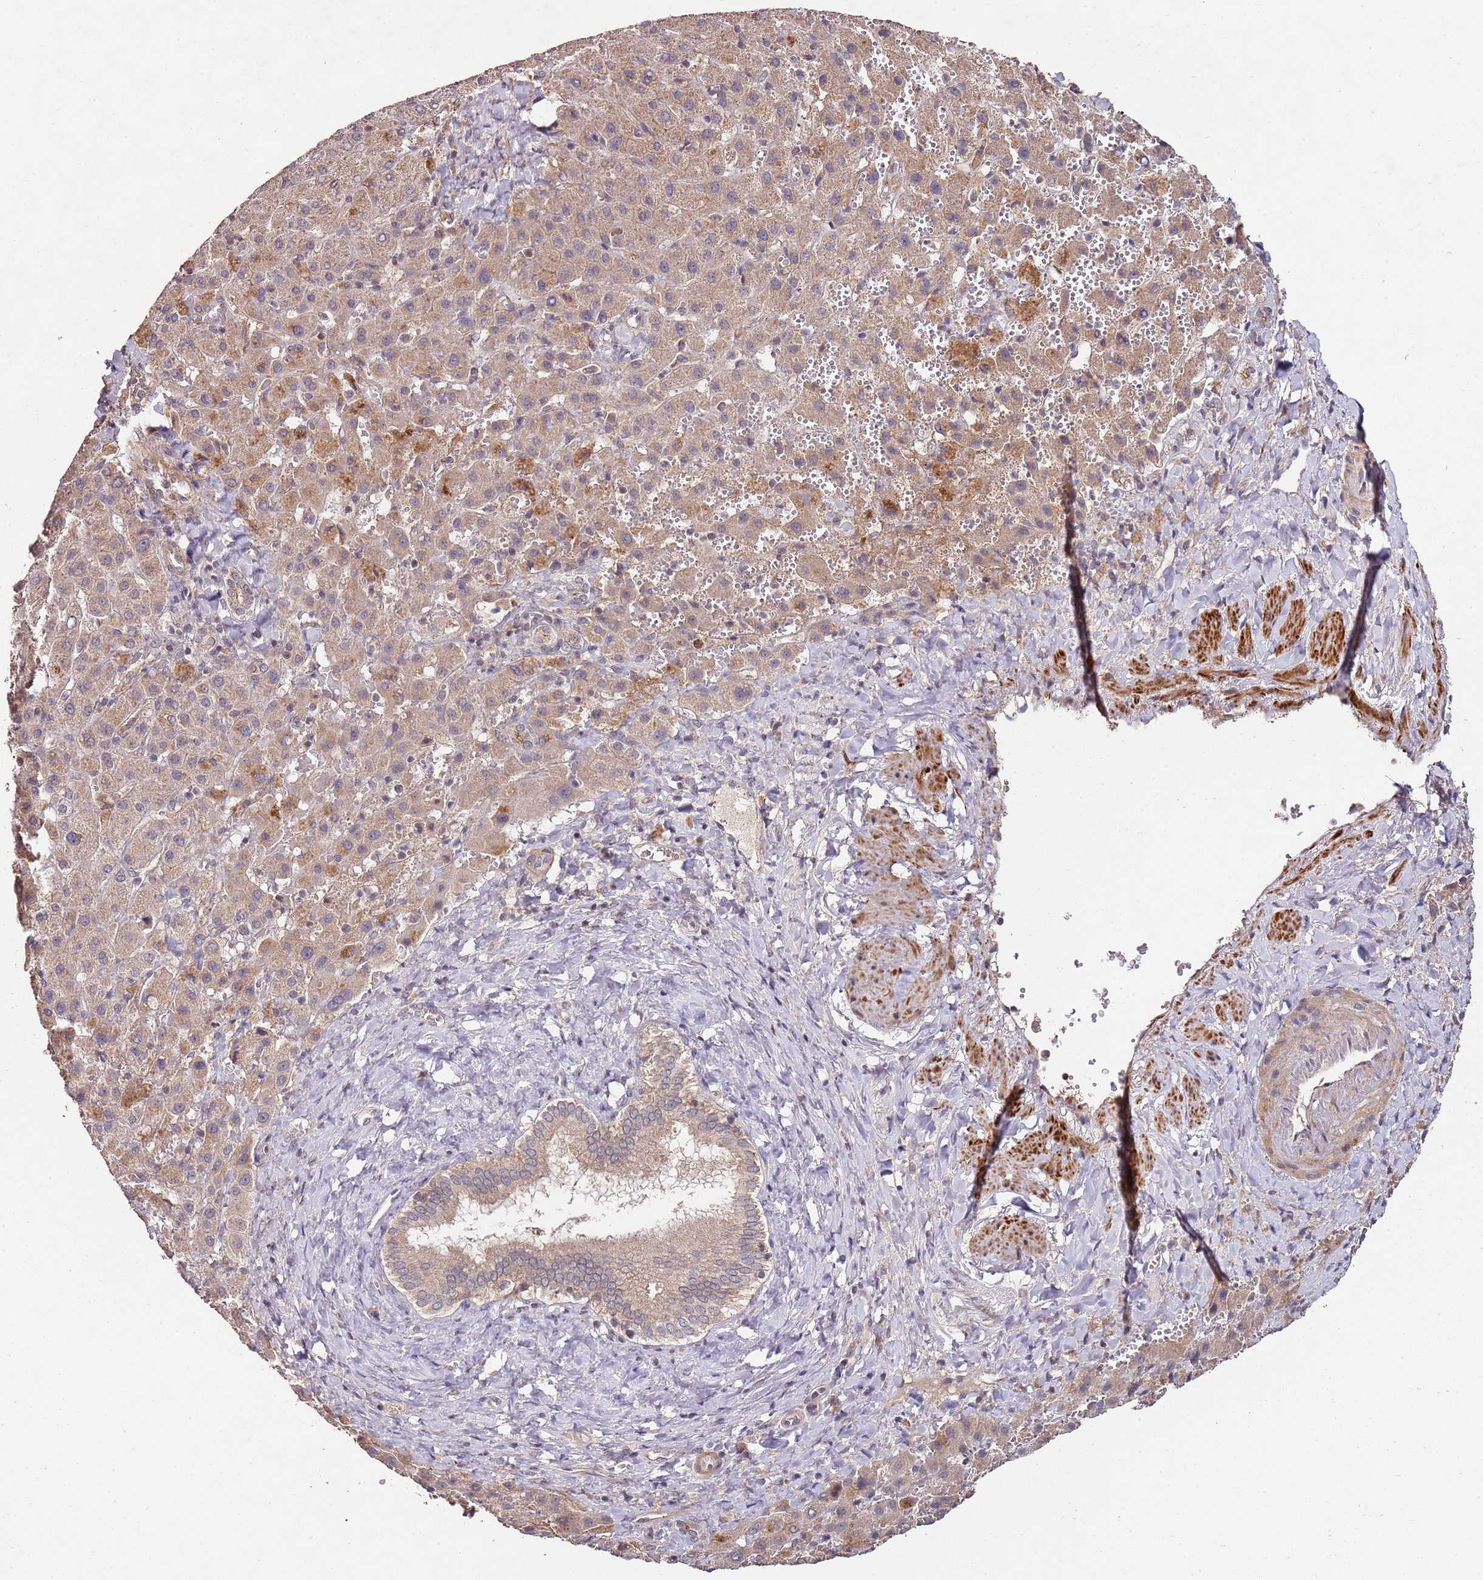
{"staining": {"intensity": "moderate", "quantity": ">75%", "location": "cytoplasmic/membranous"}, "tissue": "liver cancer", "cell_type": "Tumor cells", "image_type": "cancer", "snomed": [{"axis": "morphology", "description": "Carcinoma, Hepatocellular, NOS"}, {"axis": "topography", "description": "Liver"}], "caption": "Immunohistochemical staining of human liver hepatocellular carcinoma exhibits moderate cytoplasmic/membranous protein expression in approximately >75% of tumor cells.", "gene": "LIN37", "patient": {"sex": "female", "age": 58}}